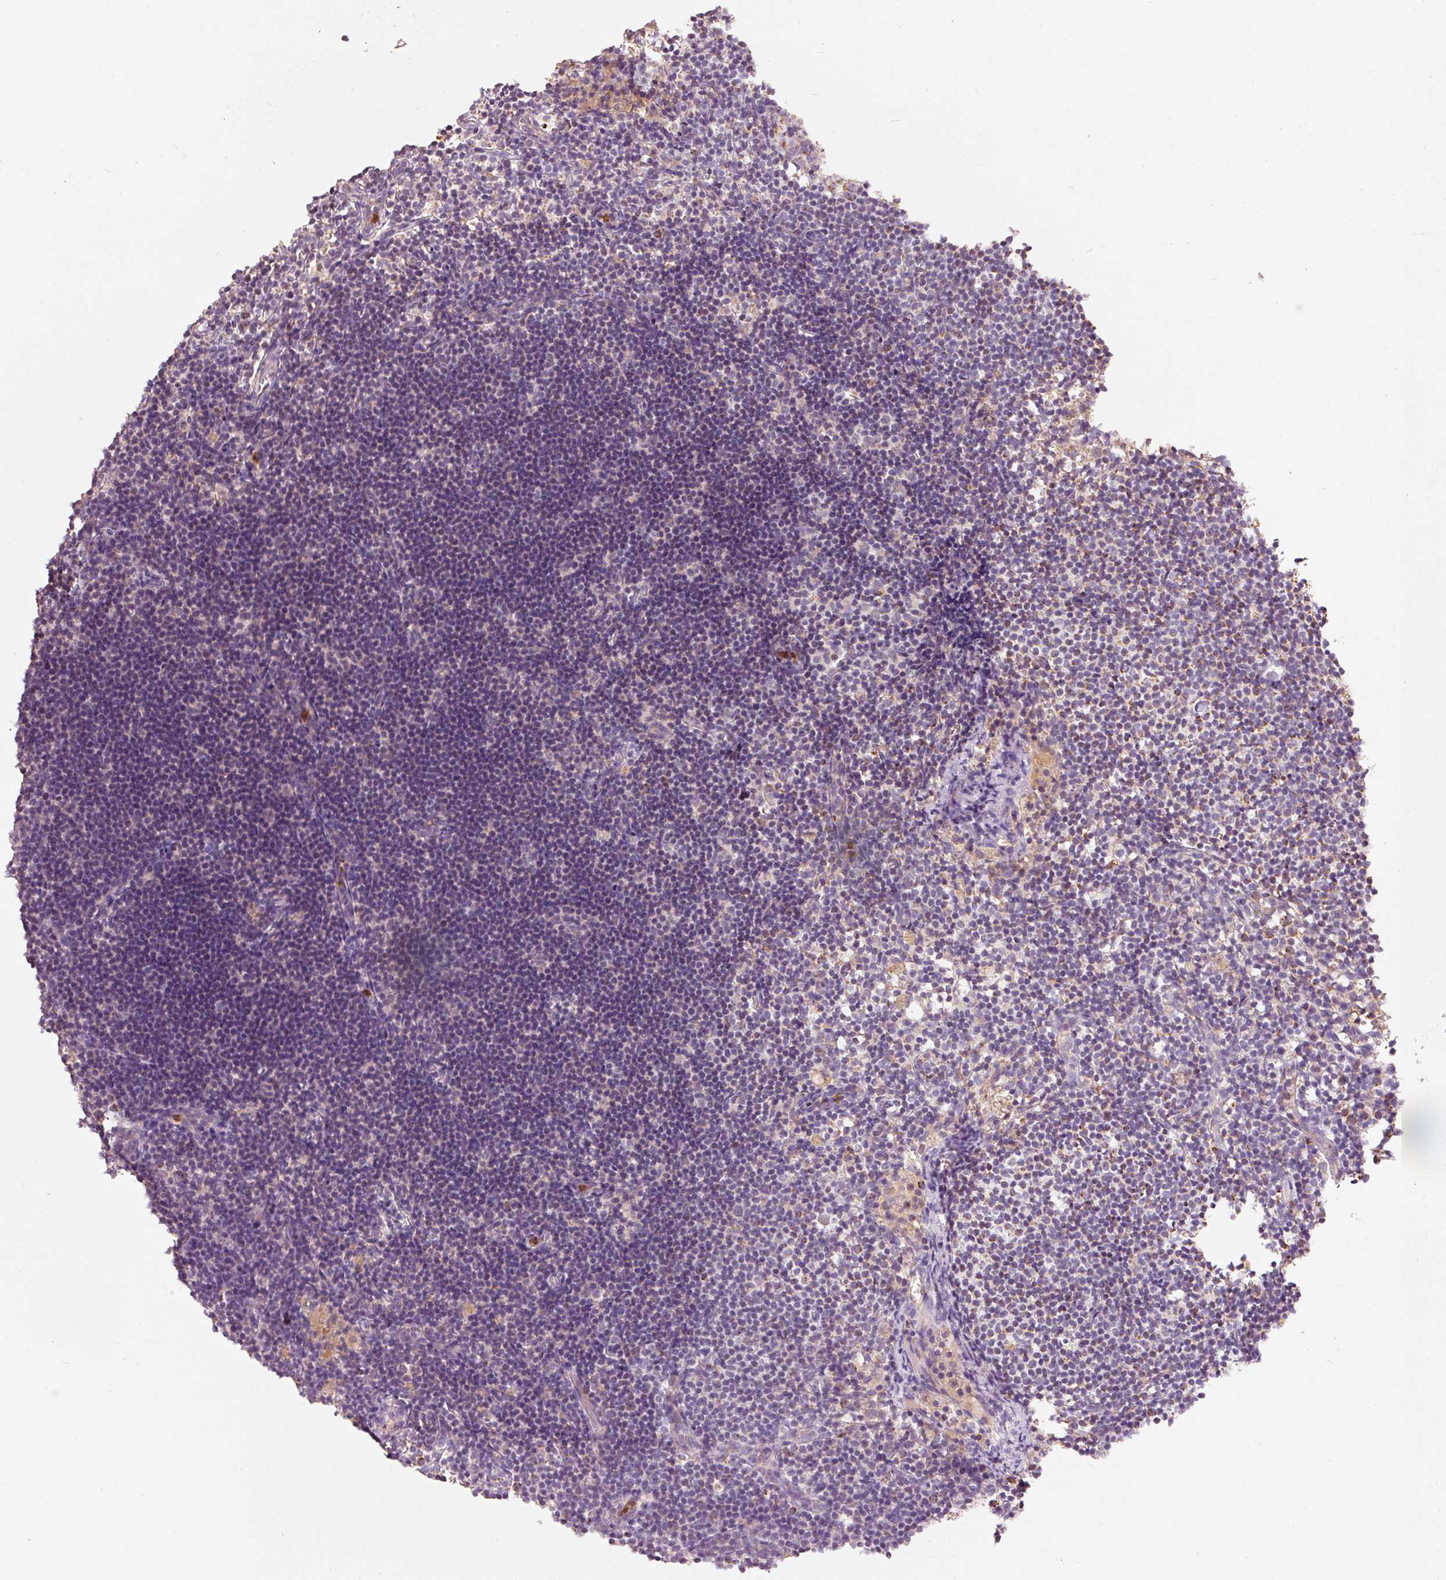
{"staining": {"intensity": "moderate", "quantity": ">75%", "location": "cytoplasmic/membranous"}, "tissue": "lymph node", "cell_type": "Germinal center cells", "image_type": "normal", "snomed": [{"axis": "morphology", "description": "Normal tissue, NOS"}, {"axis": "topography", "description": "Lymph node"}], "caption": "An IHC histopathology image of unremarkable tissue is shown. Protein staining in brown labels moderate cytoplasmic/membranous positivity in lymph node within germinal center cells. (Brightfield microscopy of DAB IHC at high magnification).", "gene": "PSENEN", "patient": {"sex": "male", "age": 49}}